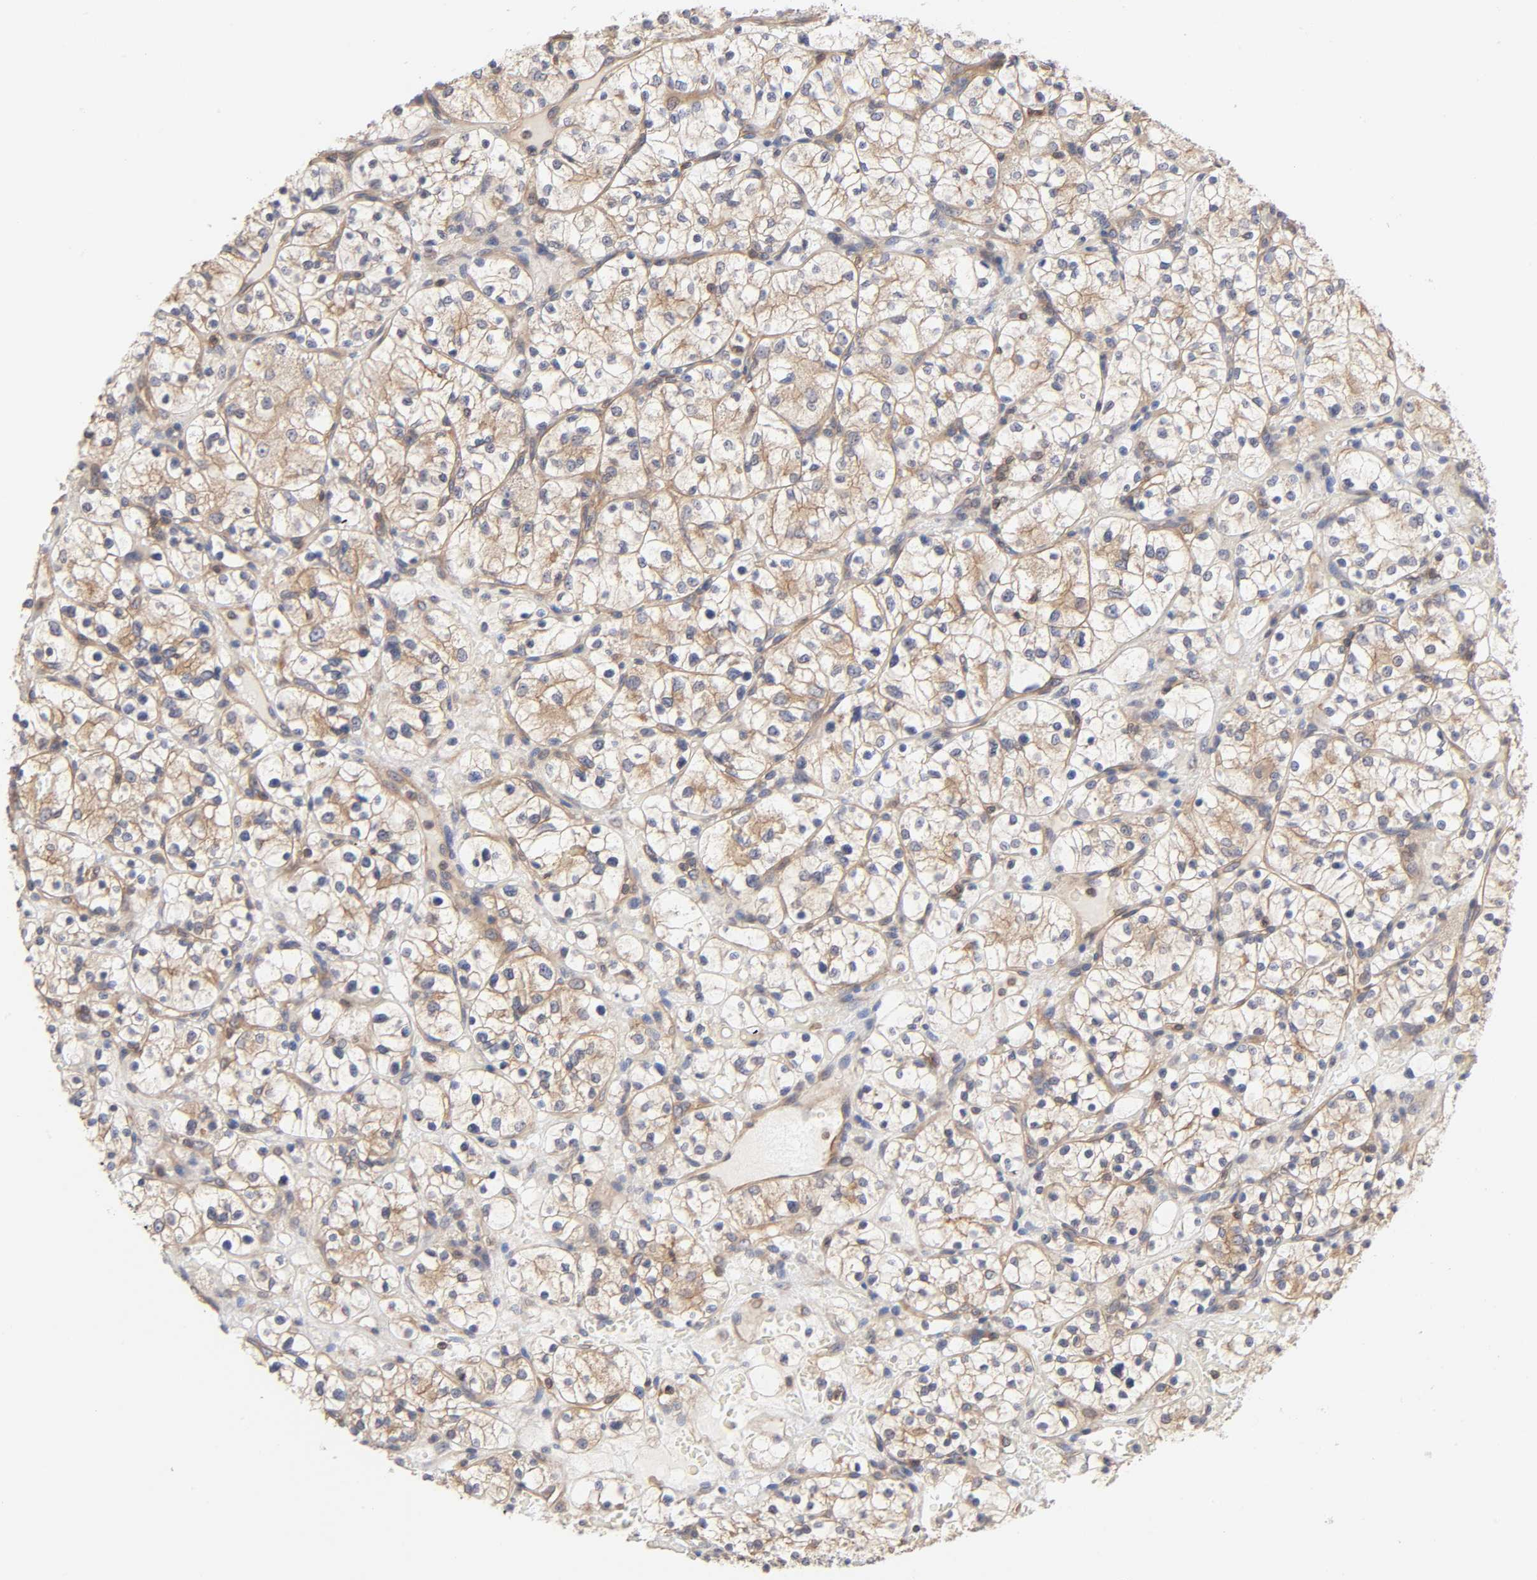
{"staining": {"intensity": "weak", "quantity": ">75%", "location": "cytoplasmic/membranous"}, "tissue": "renal cancer", "cell_type": "Tumor cells", "image_type": "cancer", "snomed": [{"axis": "morphology", "description": "Adenocarcinoma, NOS"}, {"axis": "topography", "description": "Kidney"}], "caption": "Approximately >75% of tumor cells in renal cancer display weak cytoplasmic/membranous protein staining as visualized by brown immunohistochemical staining.", "gene": "STRN3", "patient": {"sex": "female", "age": 60}}